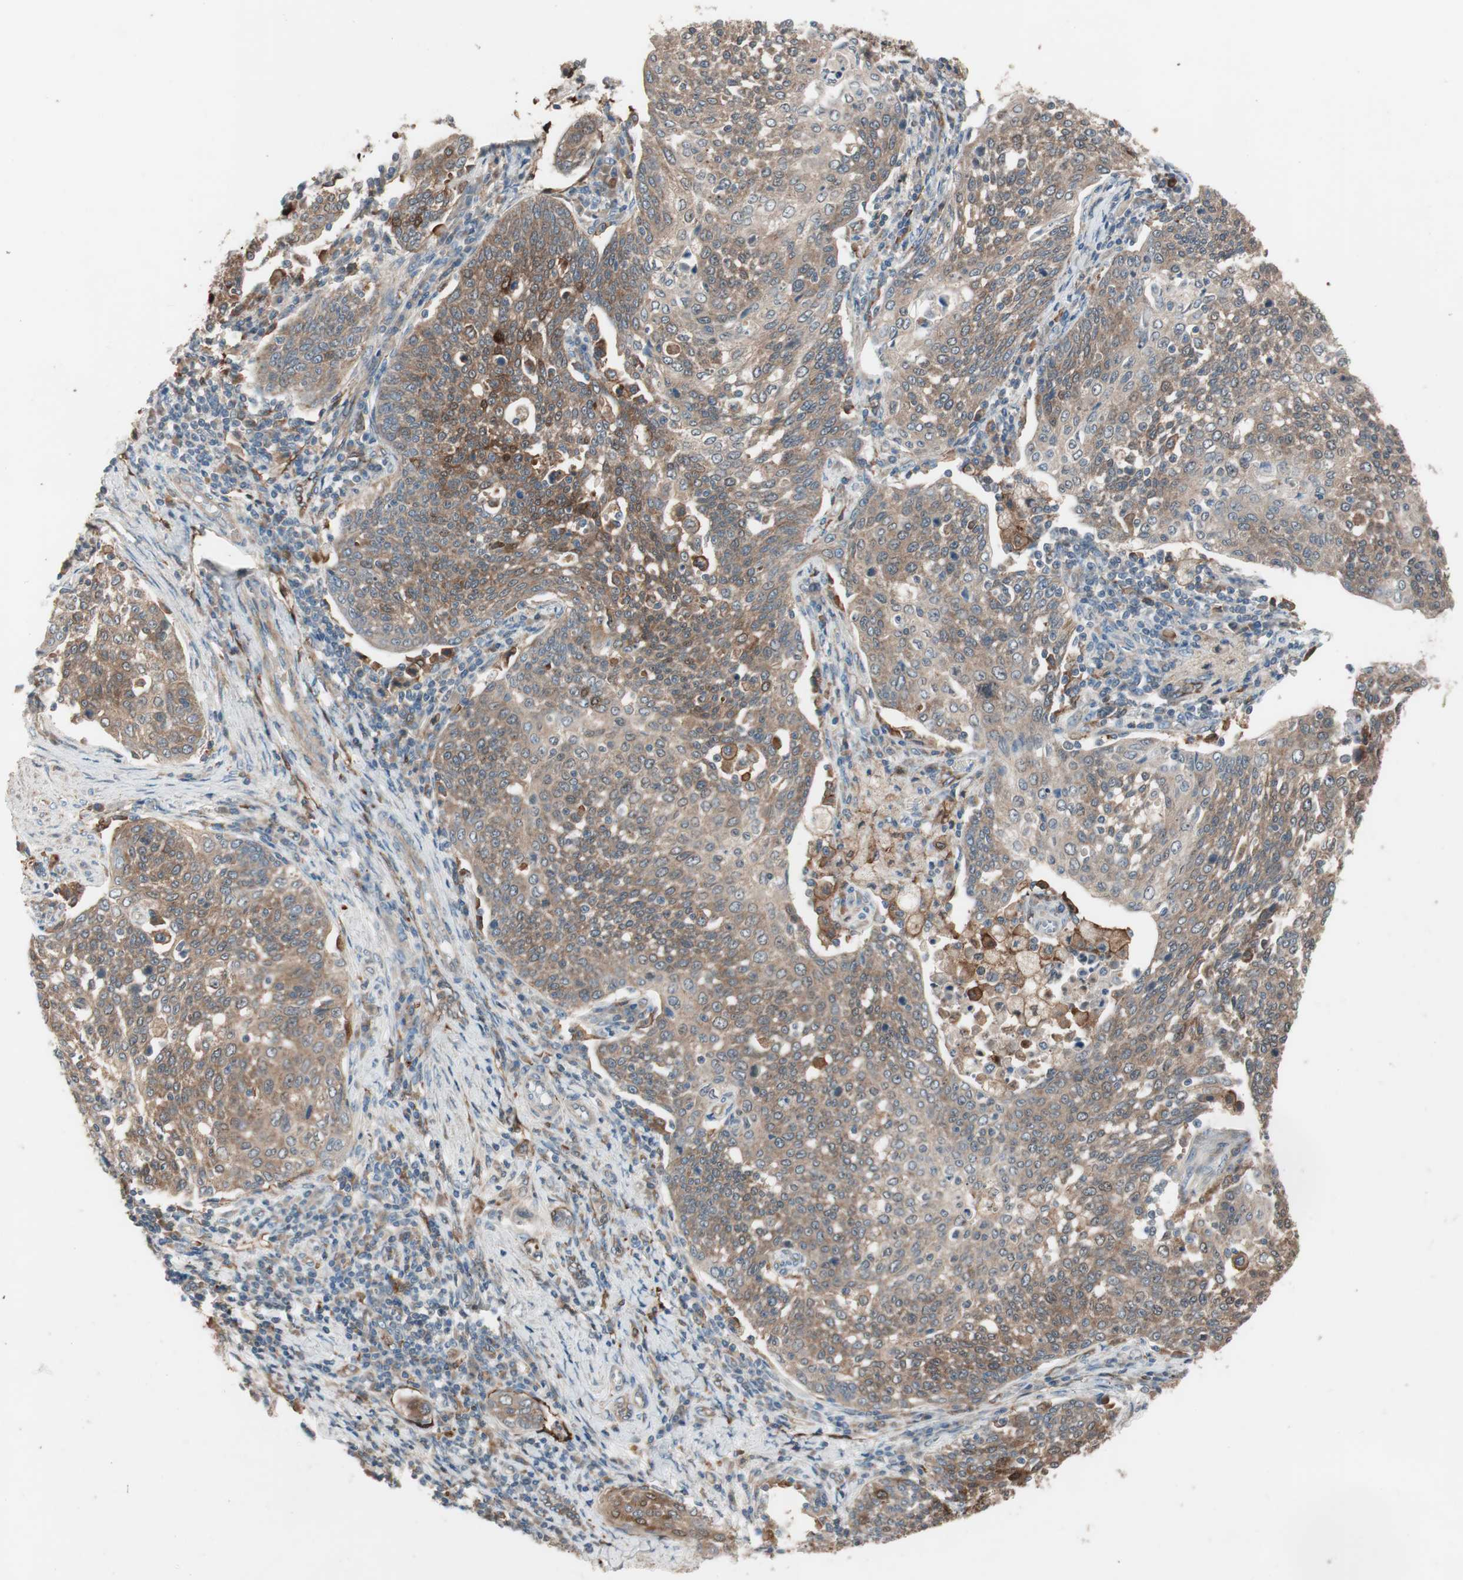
{"staining": {"intensity": "moderate", "quantity": ">75%", "location": "cytoplasmic/membranous"}, "tissue": "cervical cancer", "cell_type": "Tumor cells", "image_type": "cancer", "snomed": [{"axis": "morphology", "description": "Squamous cell carcinoma, NOS"}, {"axis": "topography", "description": "Cervix"}], "caption": "A photomicrograph of cervical cancer stained for a protein displays moderate cytoplasmic/membranous brown staining in tumor cells. The staining was performed using DAB, with brown indicating positive protein expression. Nuclei are stained blue with hematoxylin.", "gene": "STAB1", "patient": {"sex": "female", "age": 34}}